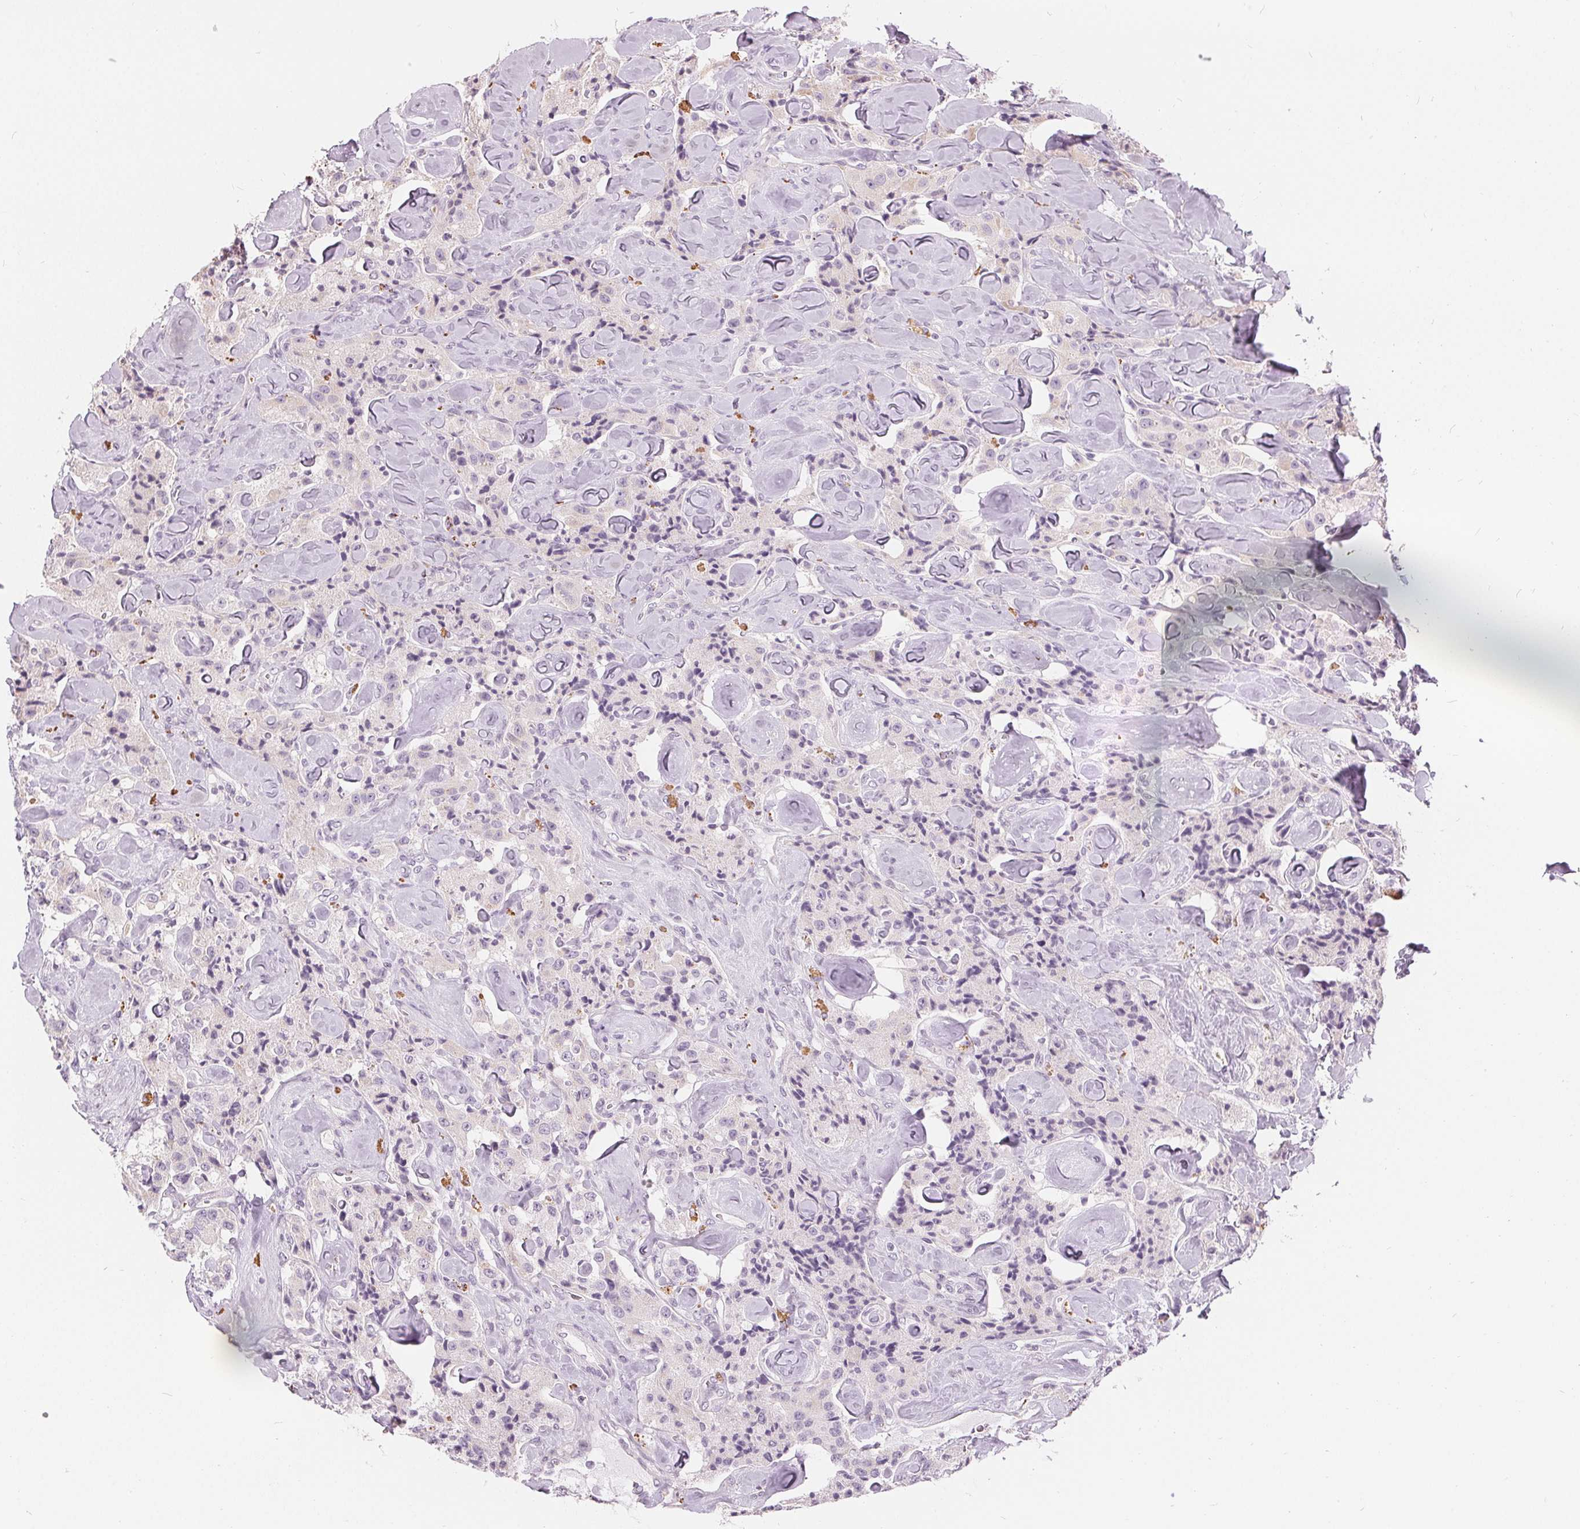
{"staining": {"intensity": "negative", "quantity": "none", "location": "none"}, "tissue": "carcinoid", "cell_type": "Tumor cells", "image_type": "cancer", "snomed": [{"axis": "morphology", "description": "Carcinoid, malignant, NOS"}, {"axis": "topography", "description": "Pancreas"}], "caption": "An image of carcinoid stained for a protein reveals no brown staining in tumor cells.", "gene": "HOPX", "patient": {"sex": "male", "age": 41}}